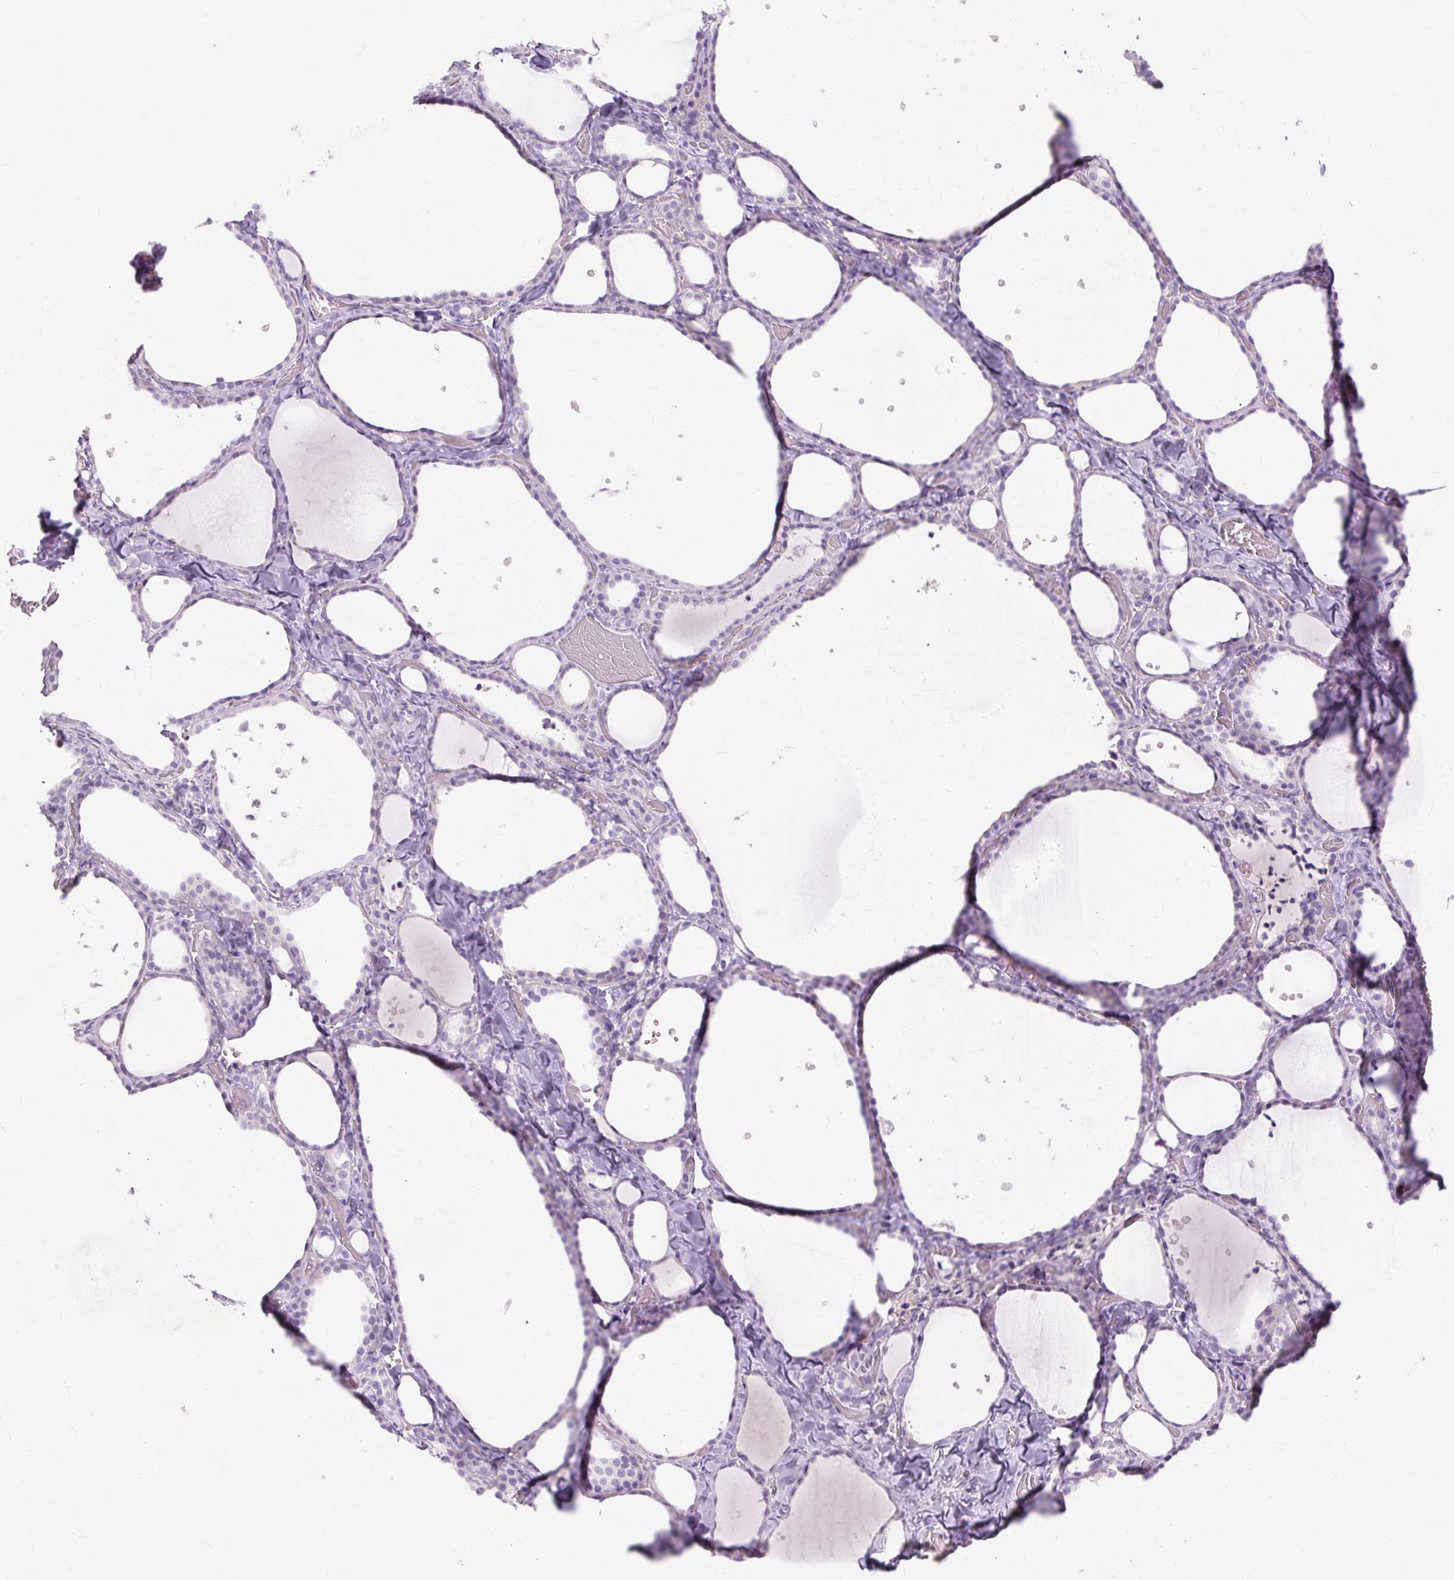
{"staining": {"intensity": "negative", "quantity": "none", "location": "none"}, "tissue": "thyroid gland", "cell_type": "Glandular cells", "image_type": "normal", "snomed": [{"axis": "morphology", "description": "Normal tissue, NOS"}, {"axis": "topography", "description": "Thyroid gland"}], "caption": "A micrograph of thyroid gland stained for a protein shows no brown staining in glandular cells.", "gene": "NFE2L3", "patient": {"sex": "female", "age": 36}}